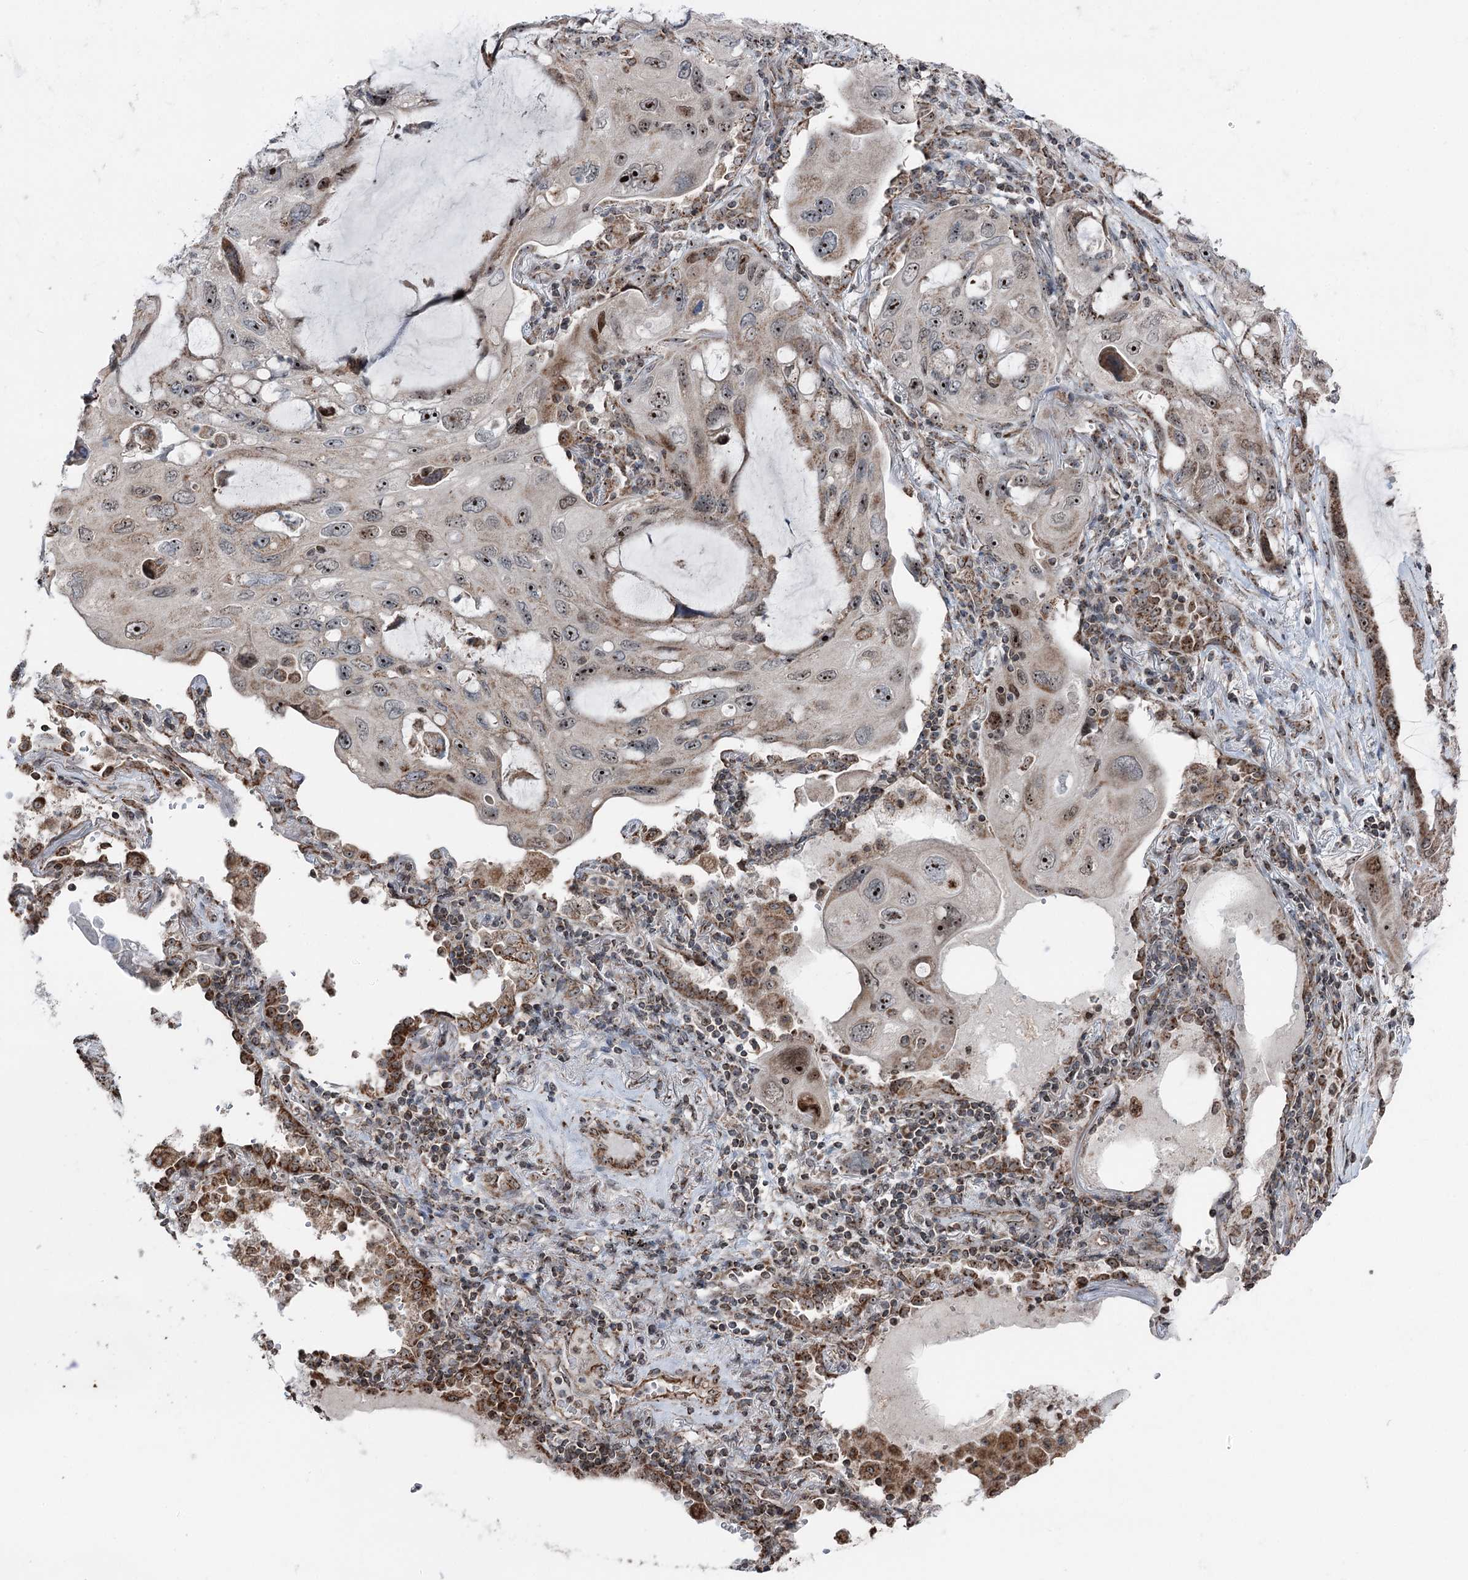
{"staining": {"intensity": "moderate", "quantity": ">75%", "location": "nuclear"}, "tissue": "lung cancer", "cell_type": "Tumor cells", "image_type": "cancer", "snomed": [{"axis": "morphology", "description": "Squamous cell carcinoma, NOS"}, {"axis": "topography", "description": "Lung"}], "caption": "Lung cancer (squamous cell carcinoma) tissue shows moderate nuclear positivity in about >75% of tumor cells", "gene": "STEEP1", "patient": {"sex": "female", "age": 73}}